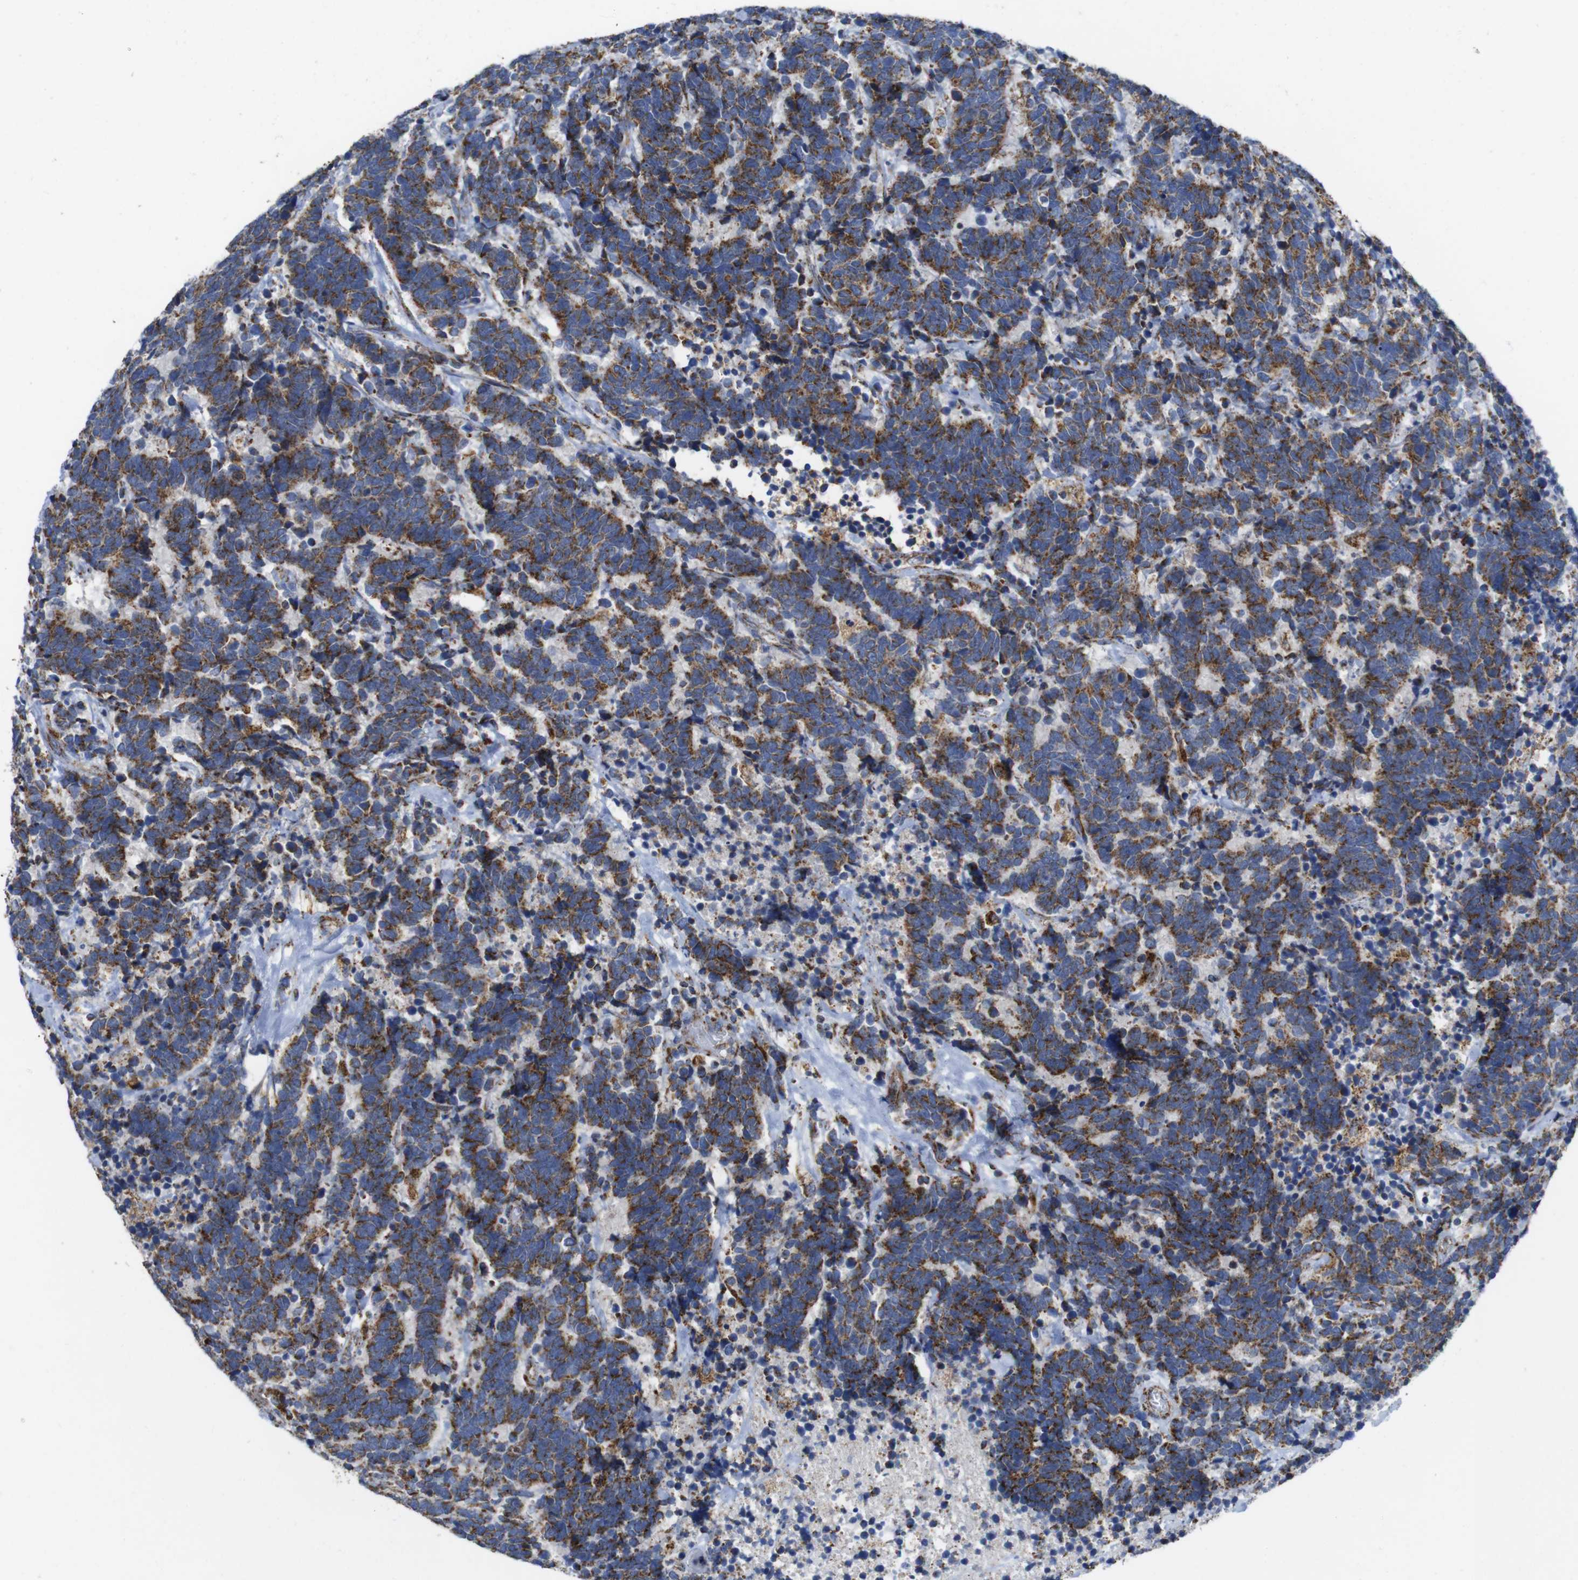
{"staining": {"intensity": "moderate", "quantity": ">75%", "location": "cytoplasmic/membranous"}, "tissue": "carcinoid", "cell_type": "Tumor cells", "image_type": "cancer", "snomed": [{"axis": "morphology", "description": "Carcinoma, NOS"}, {"axis": "morphology", "description": "Carcinoid, malignant, NOS"}, {"axis": "topography", "description": "Urinary bladder"}], "caption": "Immunohistochemistry histopathology image of neoplastic tissue: carcinoid stained using immunohistochemistry exhibits medium levels of moderate protein expression localized specifically in the cytoplasmic/membranous of tumor cells, appearing as a cytoplasmic/membranous brown color.", "gene": "TMEM192", "patient": {"sex": "male", "age": 57}}